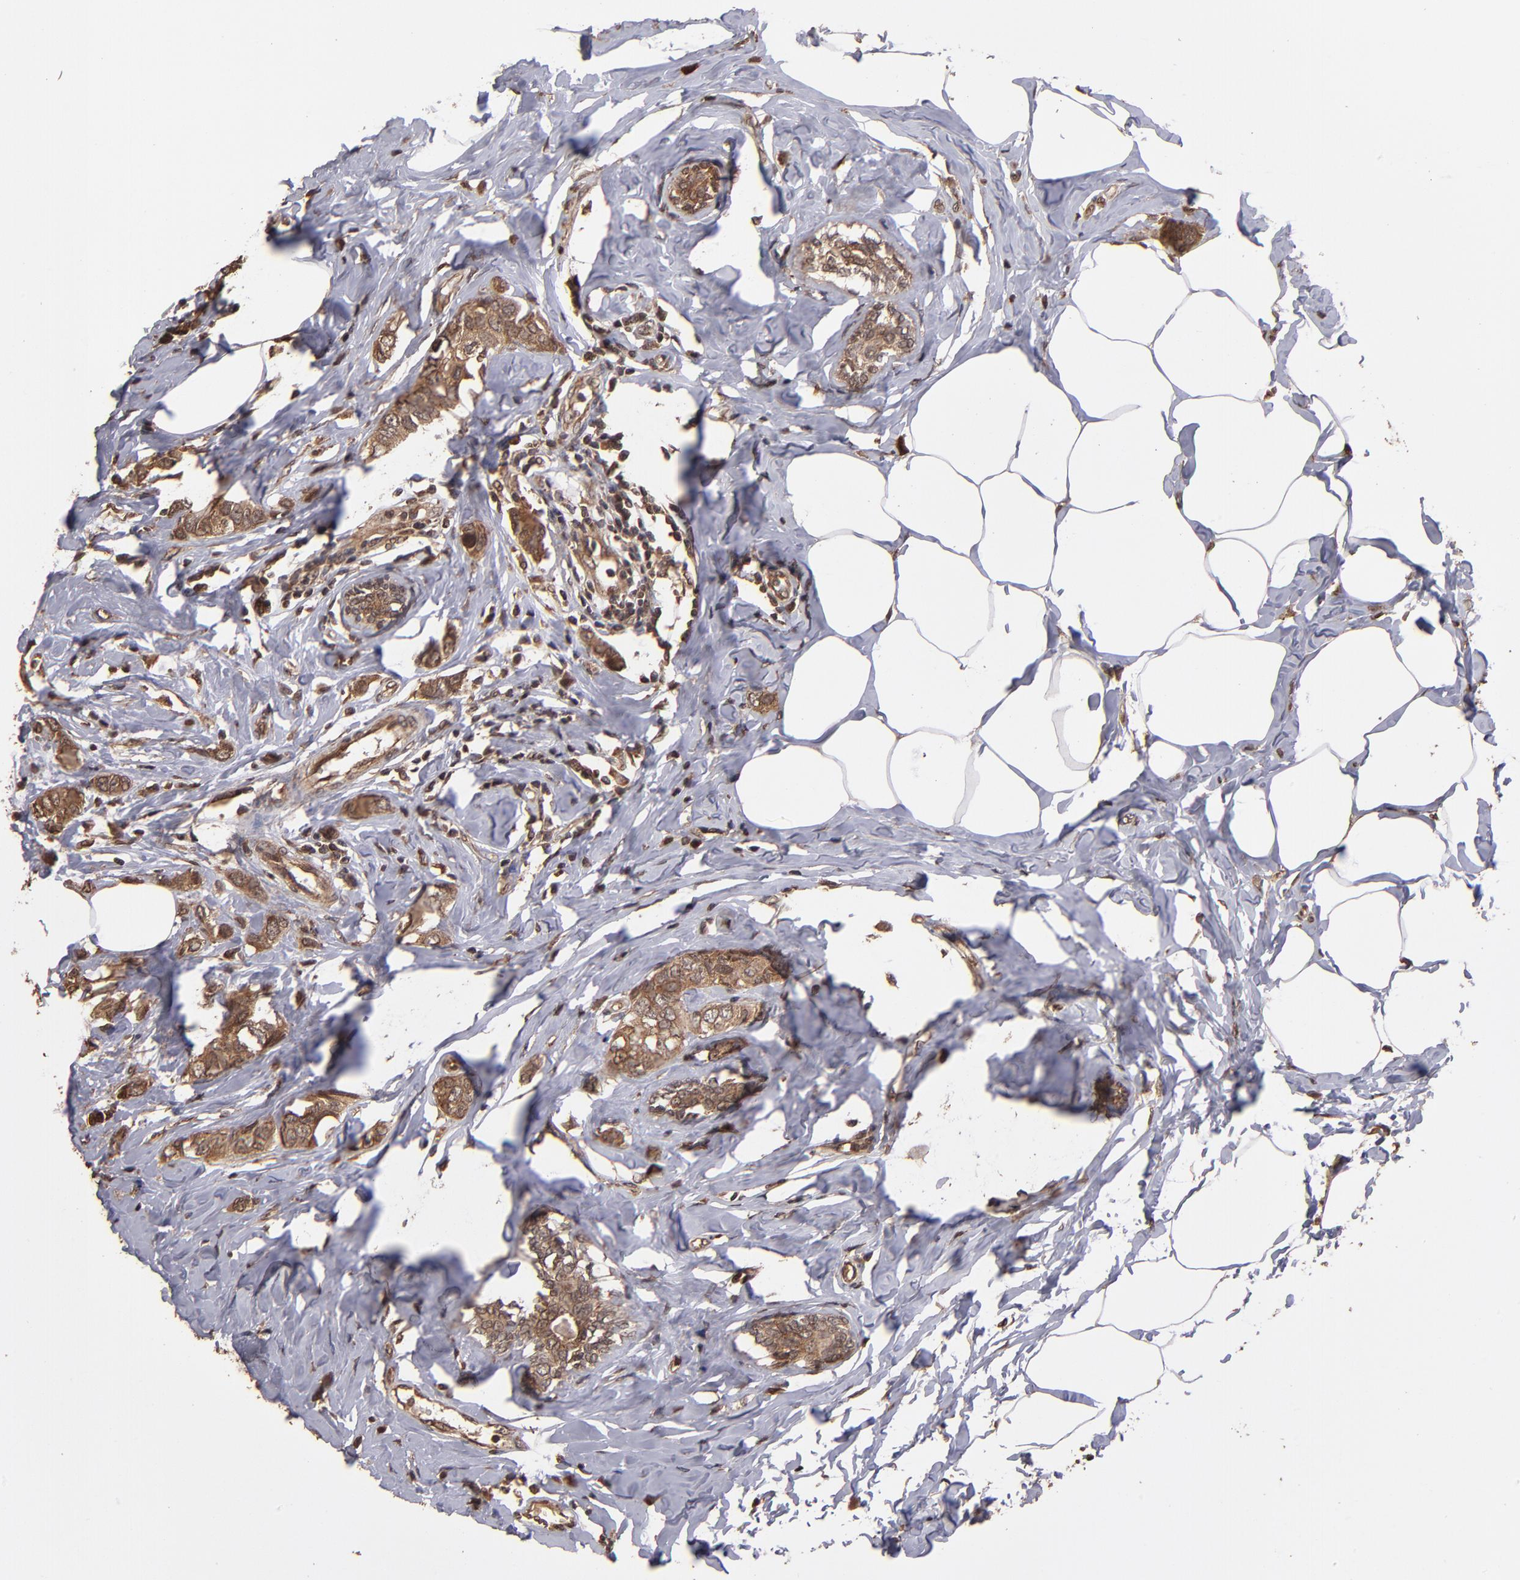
{"staining": {"intensity": "moderate", "quantity": ">75%", "location": "cytoplasmic/membranous"}, "tissue": "breast cancer", "cell_type": "Tumor cells", "image_type": "cancer", "snomed": [{"axis": "morphology", "description": "Normal tissue, NOS"}, {"axis": "morphology", "description": "Duct carcinoma"}, {"axis": "topography", "description": "Breast"}], "caption": "About >75% of tumor cells in breast invasive ductal carcinoma display moderate cytoplasmic/membranous protein positivity as visualized by brown immunohistochemical staining.", "gene": "NFE2L2", "patient": {"sex": "female", "age": 50}}